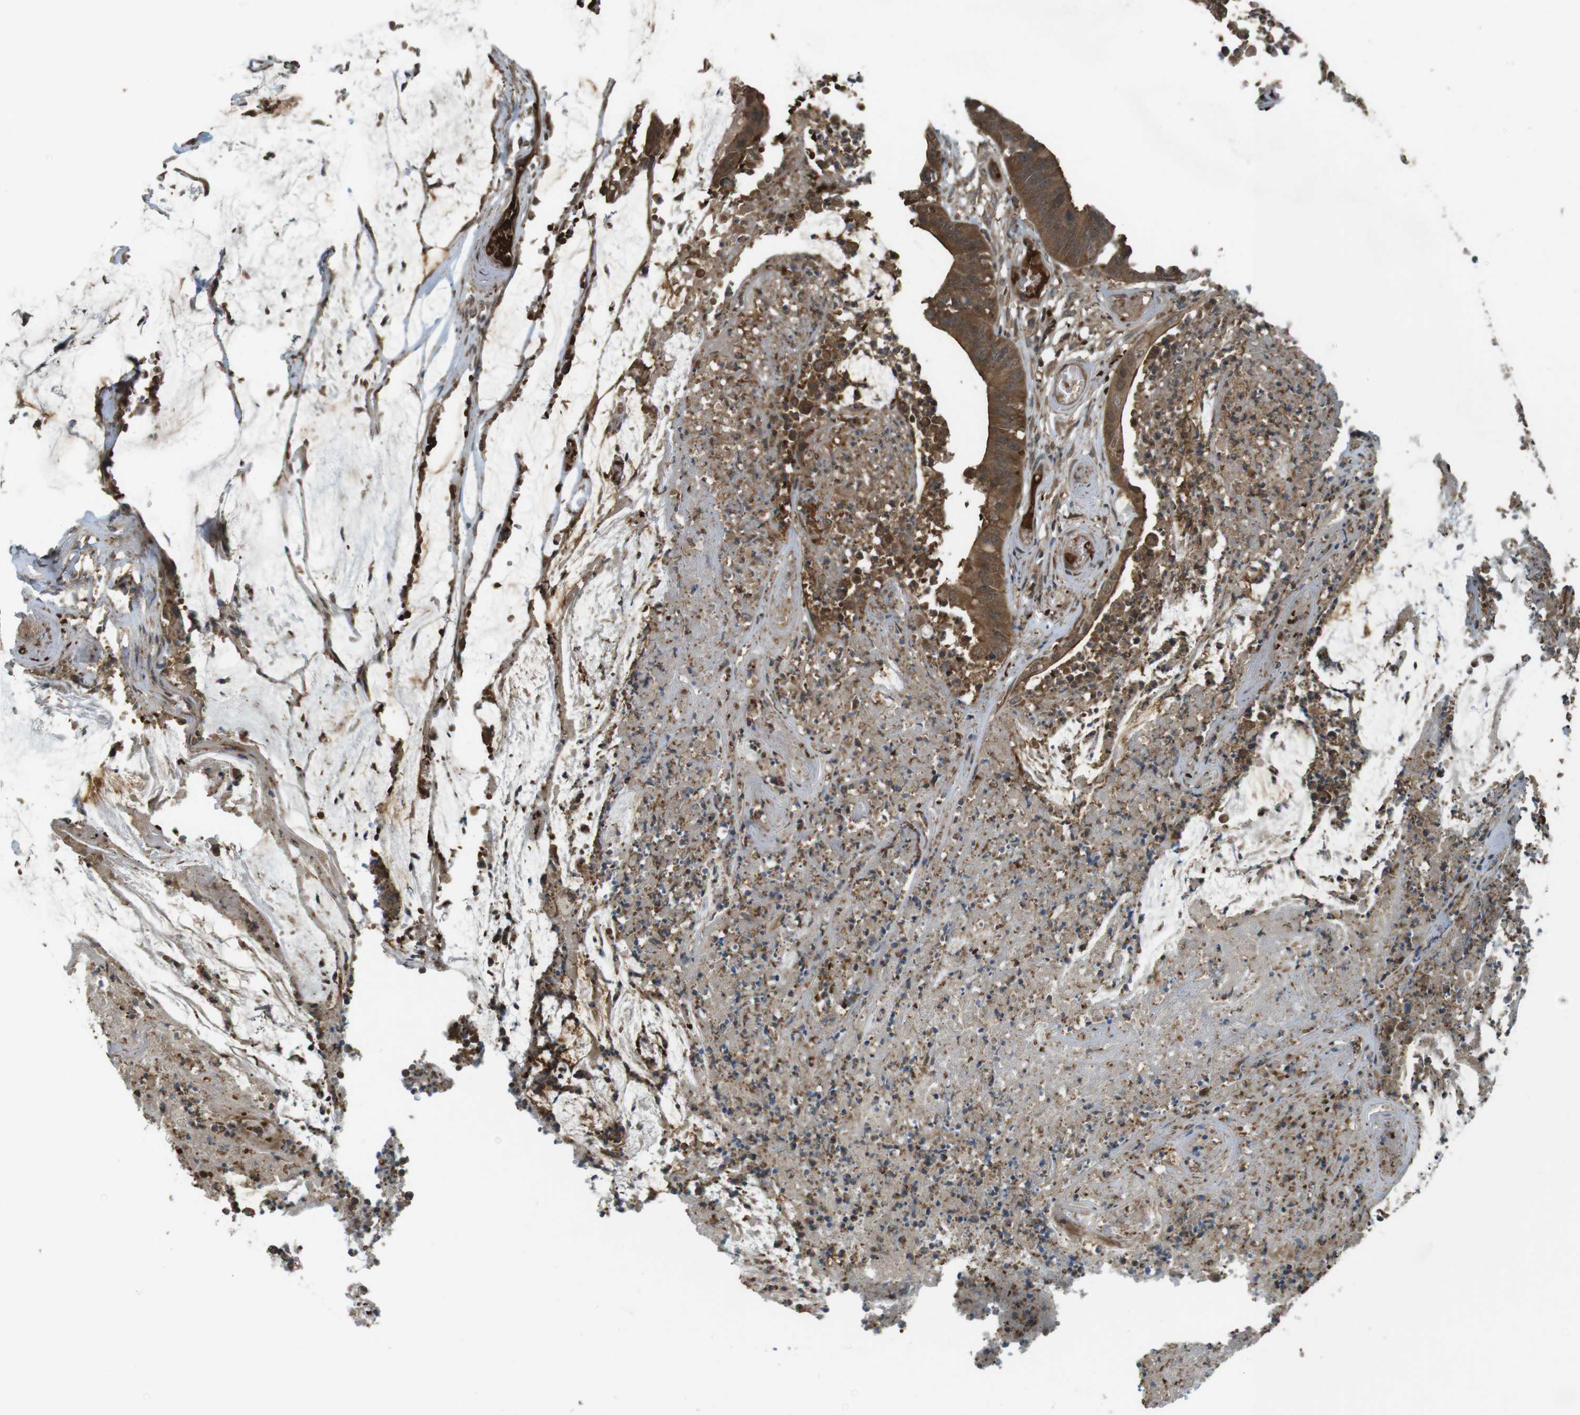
{"staining": {"intensity": "strong", "quantity": ">75%", "location": "cytoplasmic/membranous"}, "tissue": "colorectal cancer", "cell_type": "Tumor cells", "image_type": "cancer", "snomed": [{"axis": "morphology", "description": "Adenocarcinoma, NOS"}, {"axis": "topography", "description": "Rectum"}], "caption": "Colorectal adenocarcinoma stained for a protein exhibits strong cytoplasmic/membranous positivity in tumor cells.", "gene": "LRRC3B", "patient": {"sex": "female", "age": 66}}